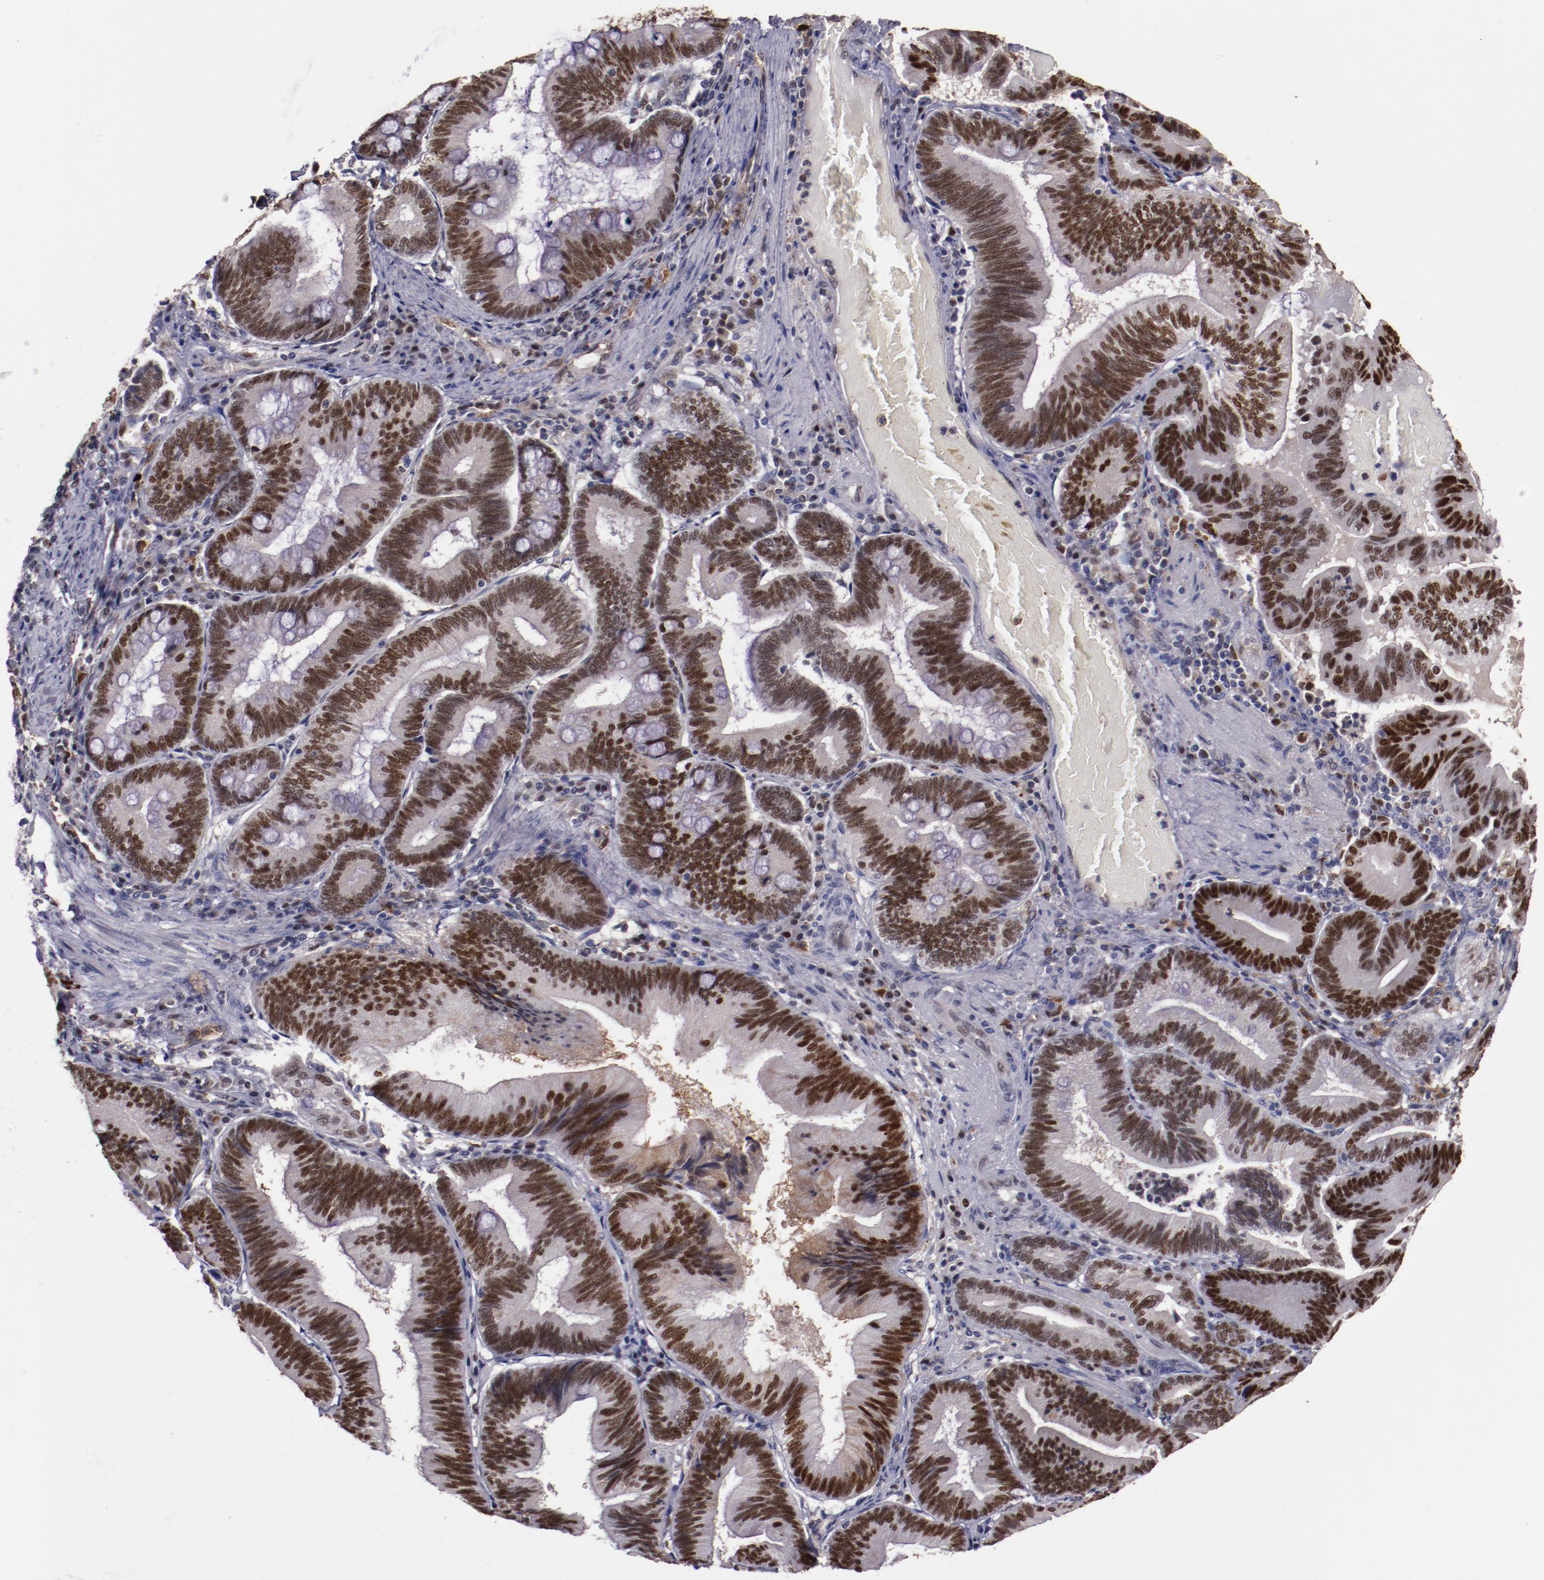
{"staining": {"intensity": "strong", "quantity": ">75%", "location": "nuclear"}, "tissue": "pancreatic cancer", "cell_type": "Tumor cells", "image_type": "cancer", "snomed": [{"axis": "morphology", "description": "Adenocarcinoma, NOS"}, {"axis": "topography", "description": "Pancreas"}], "caption": "Immunohistochemical staining of pancreatic adenocarcinoma demonstrates high levels of strong nuclear positivity in about >75% of tumor cells.", "gene": "CHEK2", "patient": {"sex": "male", "age": 82}}